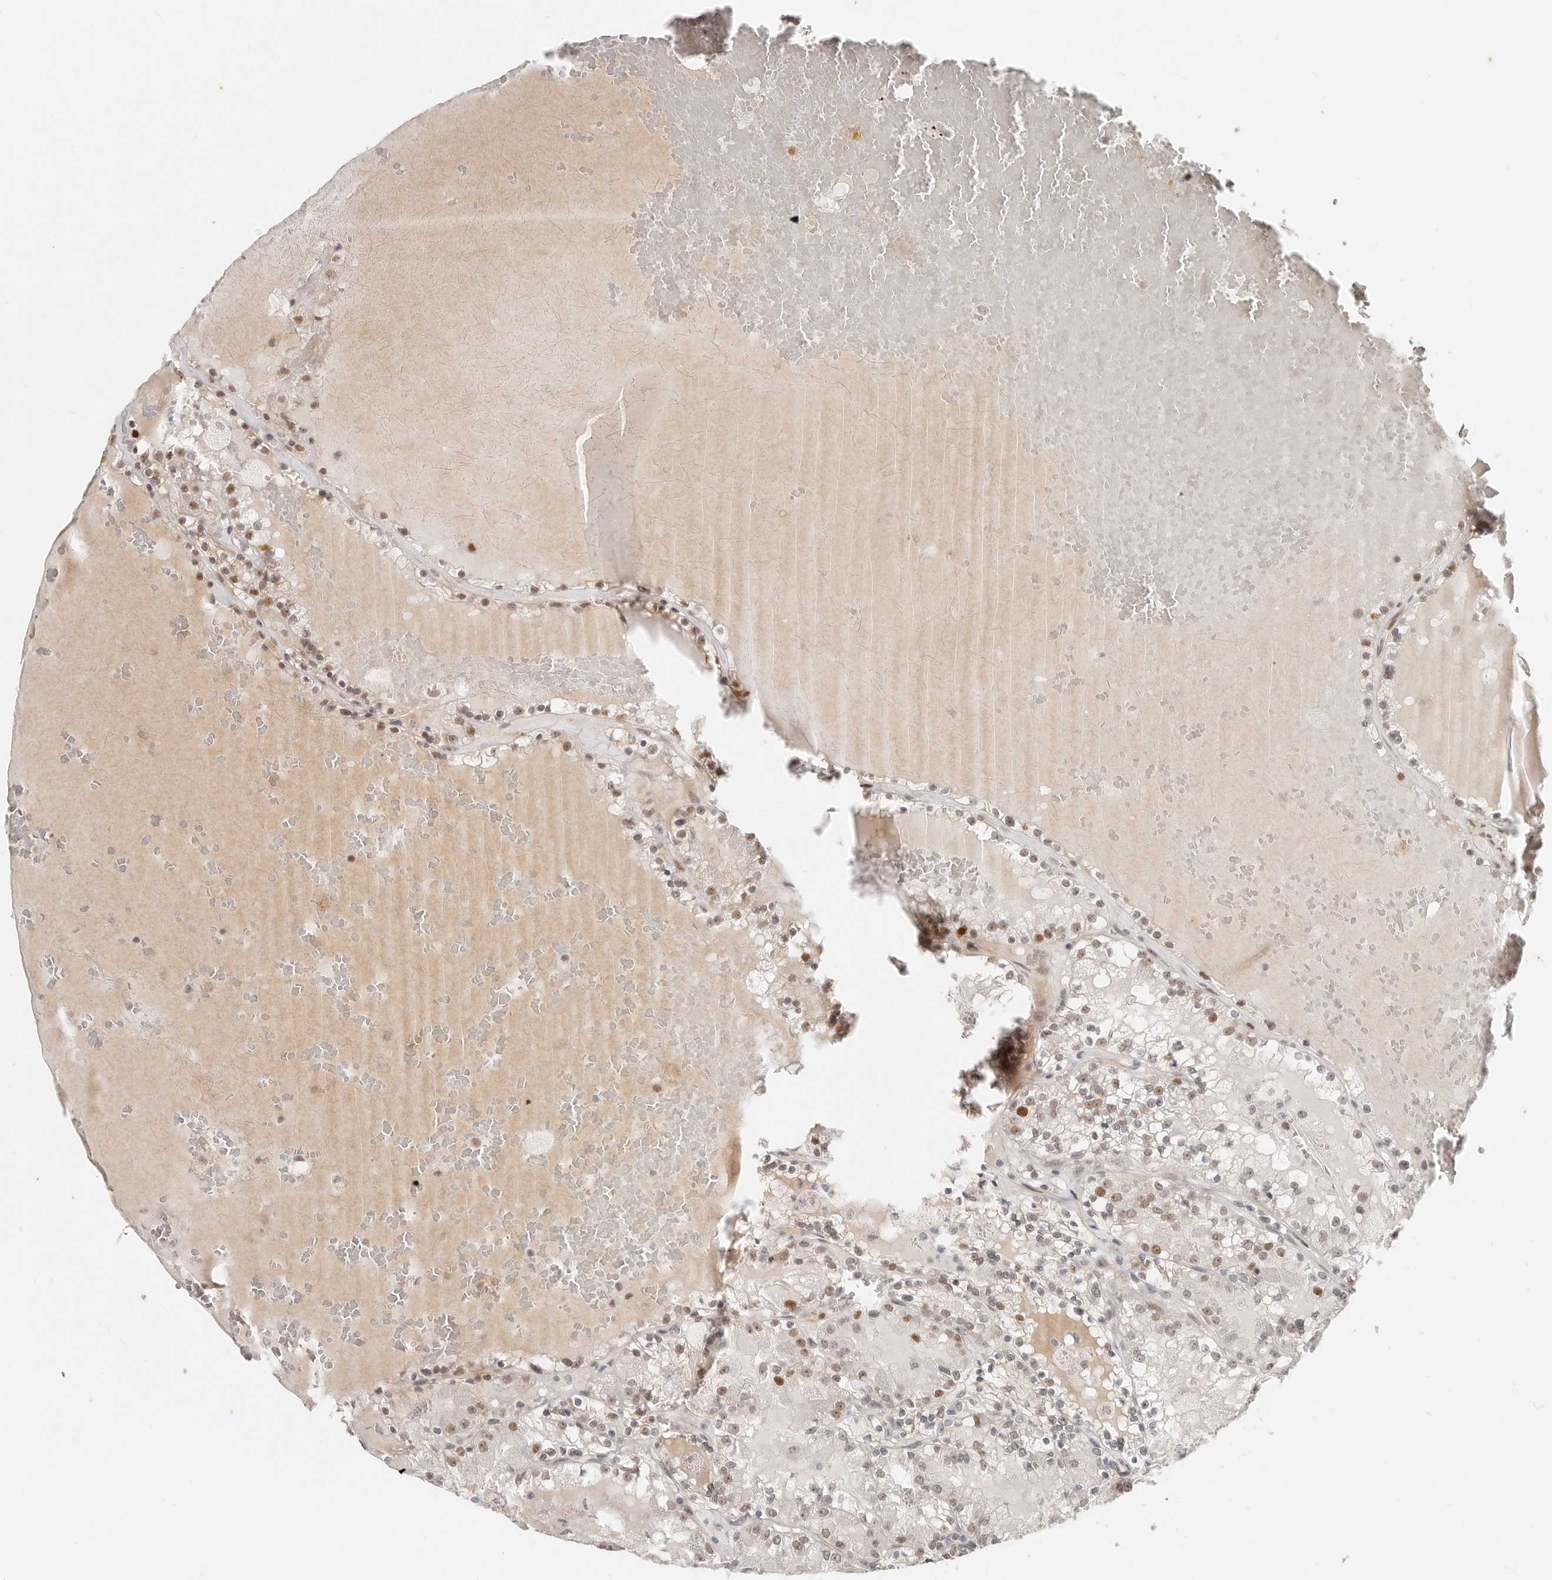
{"staining": {"intensity": "moderate", "quantity": "<25%", "location": "nuclear"}, "tissue": "renal cancer", "cell_type": "Tumor cells", "image_type": "cancer", "snomed": [{"axis": "morphology", "description": "Adenocarcinoma, NOS"}, {"axis": "topography", "description": "Kidney"}], "caption": "This image shows immunohistochemistry staining of renal cancer (adenocarcinoma), with low moderate nuclear expression in about <25% of tumor cells.", "gene": "RFC2", "patient": {"sex": "female", "age": 56}}